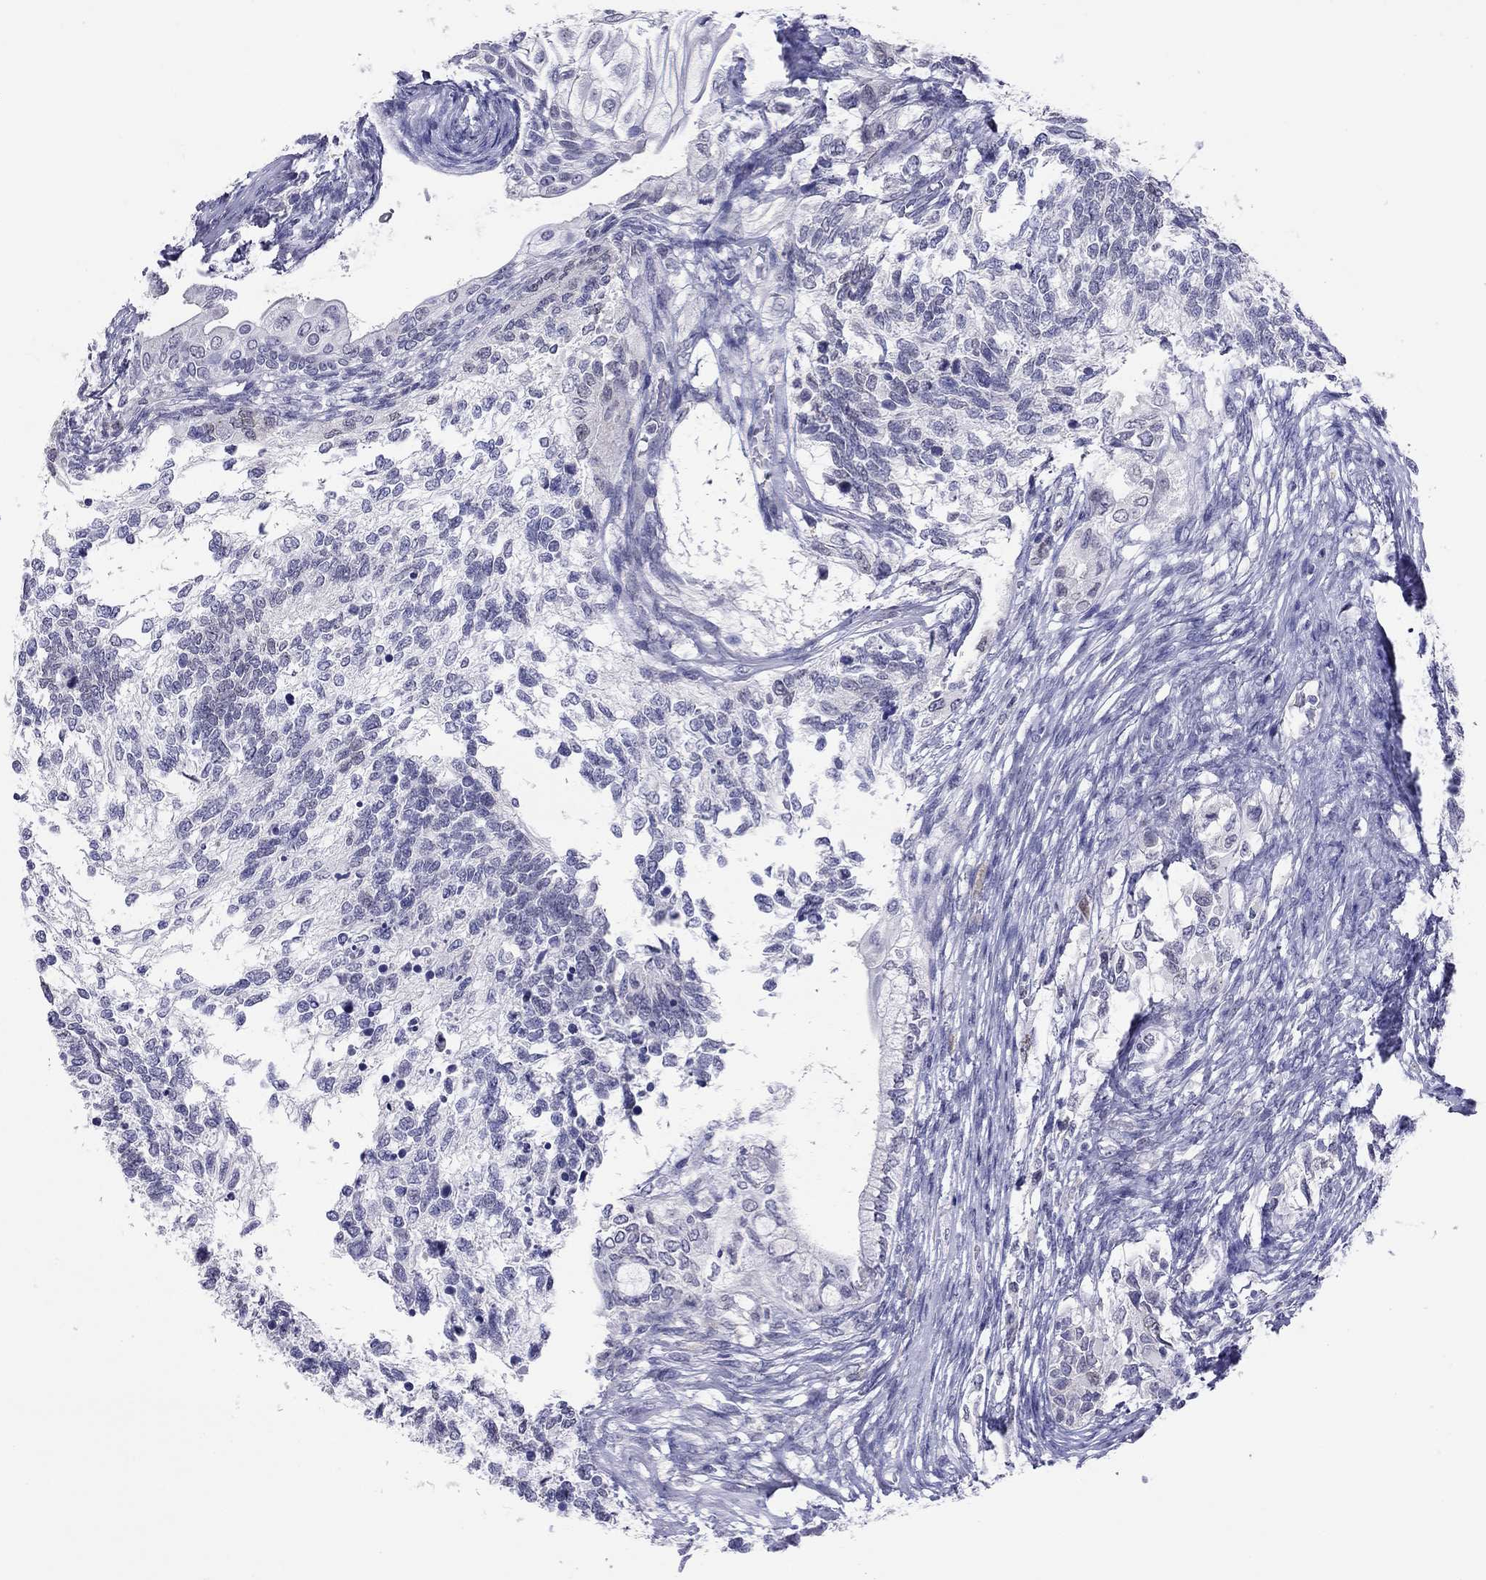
{"staining": {"intensity": "negative", "quantity": "none", "location": "none"}, "tissue": "testis cancer", "cell_type": "Tumor cells", "image_type": "cancer", "snomed": [{"axis": "morphology", "description": "Seminoma, NOS"}, {"axis": "morphology", "description": "Carcinoma, Embryonal, NOS"}, {"axis": "topography", "description": "Testis"}], "caption": "High power microscopy micrograph of an IHC image of testis embryonal carcinoma, revealing no significant positivity in tumor cells.", "gene": "ARMC12", "patient": {"sex": "male", "age": 41}}